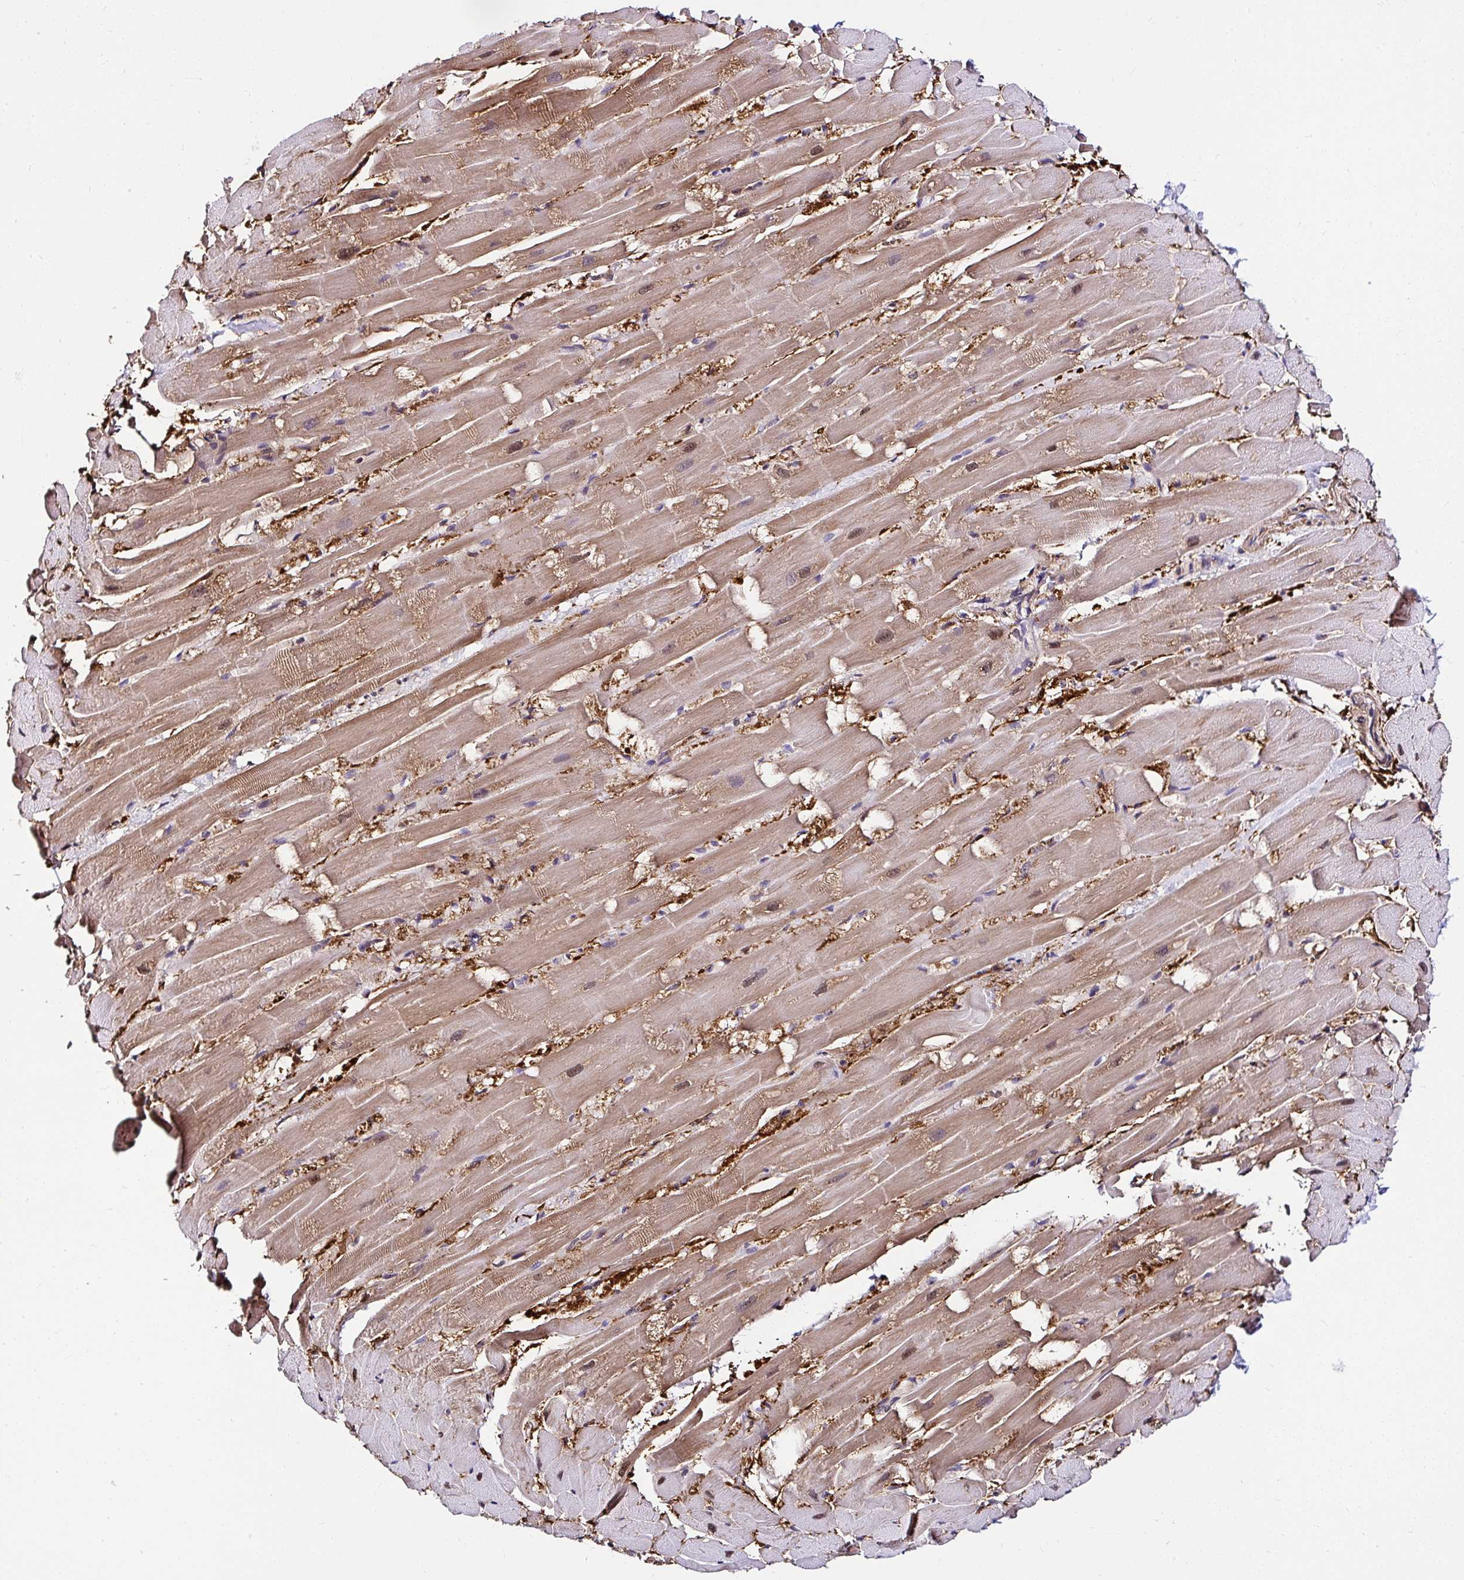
{"staining": {"intensity": "moderate", "quantity": ">75%", "location": "cytoplasmic/membranous,nuclear"}, "tissue": "heart muscle", "cell_type": "Cardiomyocytes", "image_type": "normal", "snomed": [{"axis": "morphology", "description": "Normal tissue, NOS"}, {"axis": "topography", "description": "Heart"}], "caption": "Heart muscle was stained to show a protein in brown. There is medium levels of moderate cytoplasmic/membranous,nuclear staining in about >75% of cardiomyocytes. The protein of interest is shown in brown color, while the nuclei are stained blue.", "gene": "PIN4", "patient": {"sex": "male", "age": 37}}